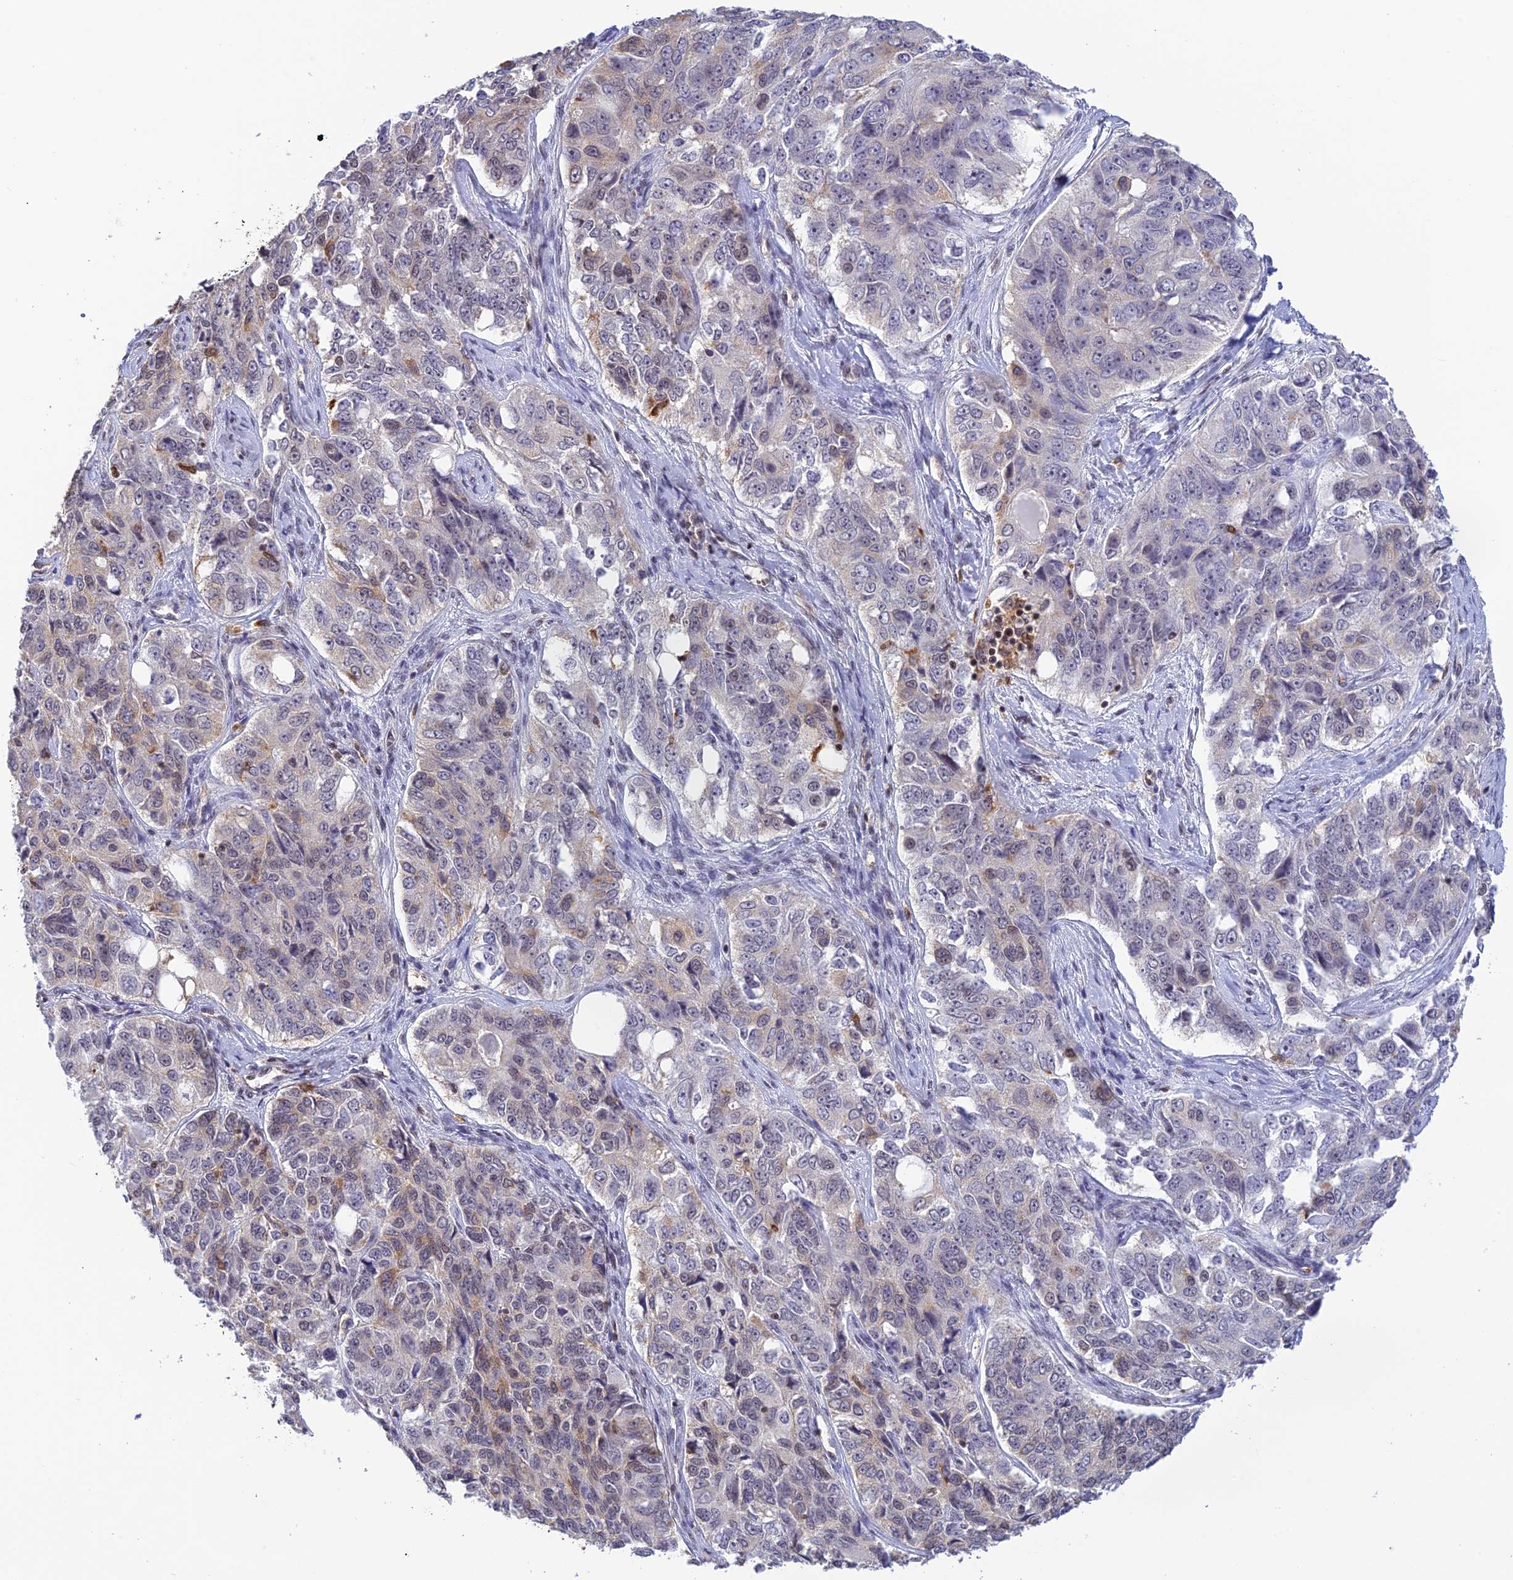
{"staining": {"intensity": "weak", "quantity": "<25%", "location": "cytoplasmic/membranous"}, "tissue": "ovarian cancer", "cell_type": "Tumor cells", "image_type": "cancer", "snomed": [{"axis": "morphology", "description": "Carcinoma, endometroid"}, {"axis": "topography", "description": "Ovary"}], "caption": "Immunohistochemistry (IHC) histopathology image of neoplastic tissue: human ovarian cancer (endometroid carcinoma) stained with DAB (3,3'-diaminobenzidine) shows no significant protein positivity in tumor cells.", "gene": "THAP11", "patient": {"sex": "female", "age": 51}}